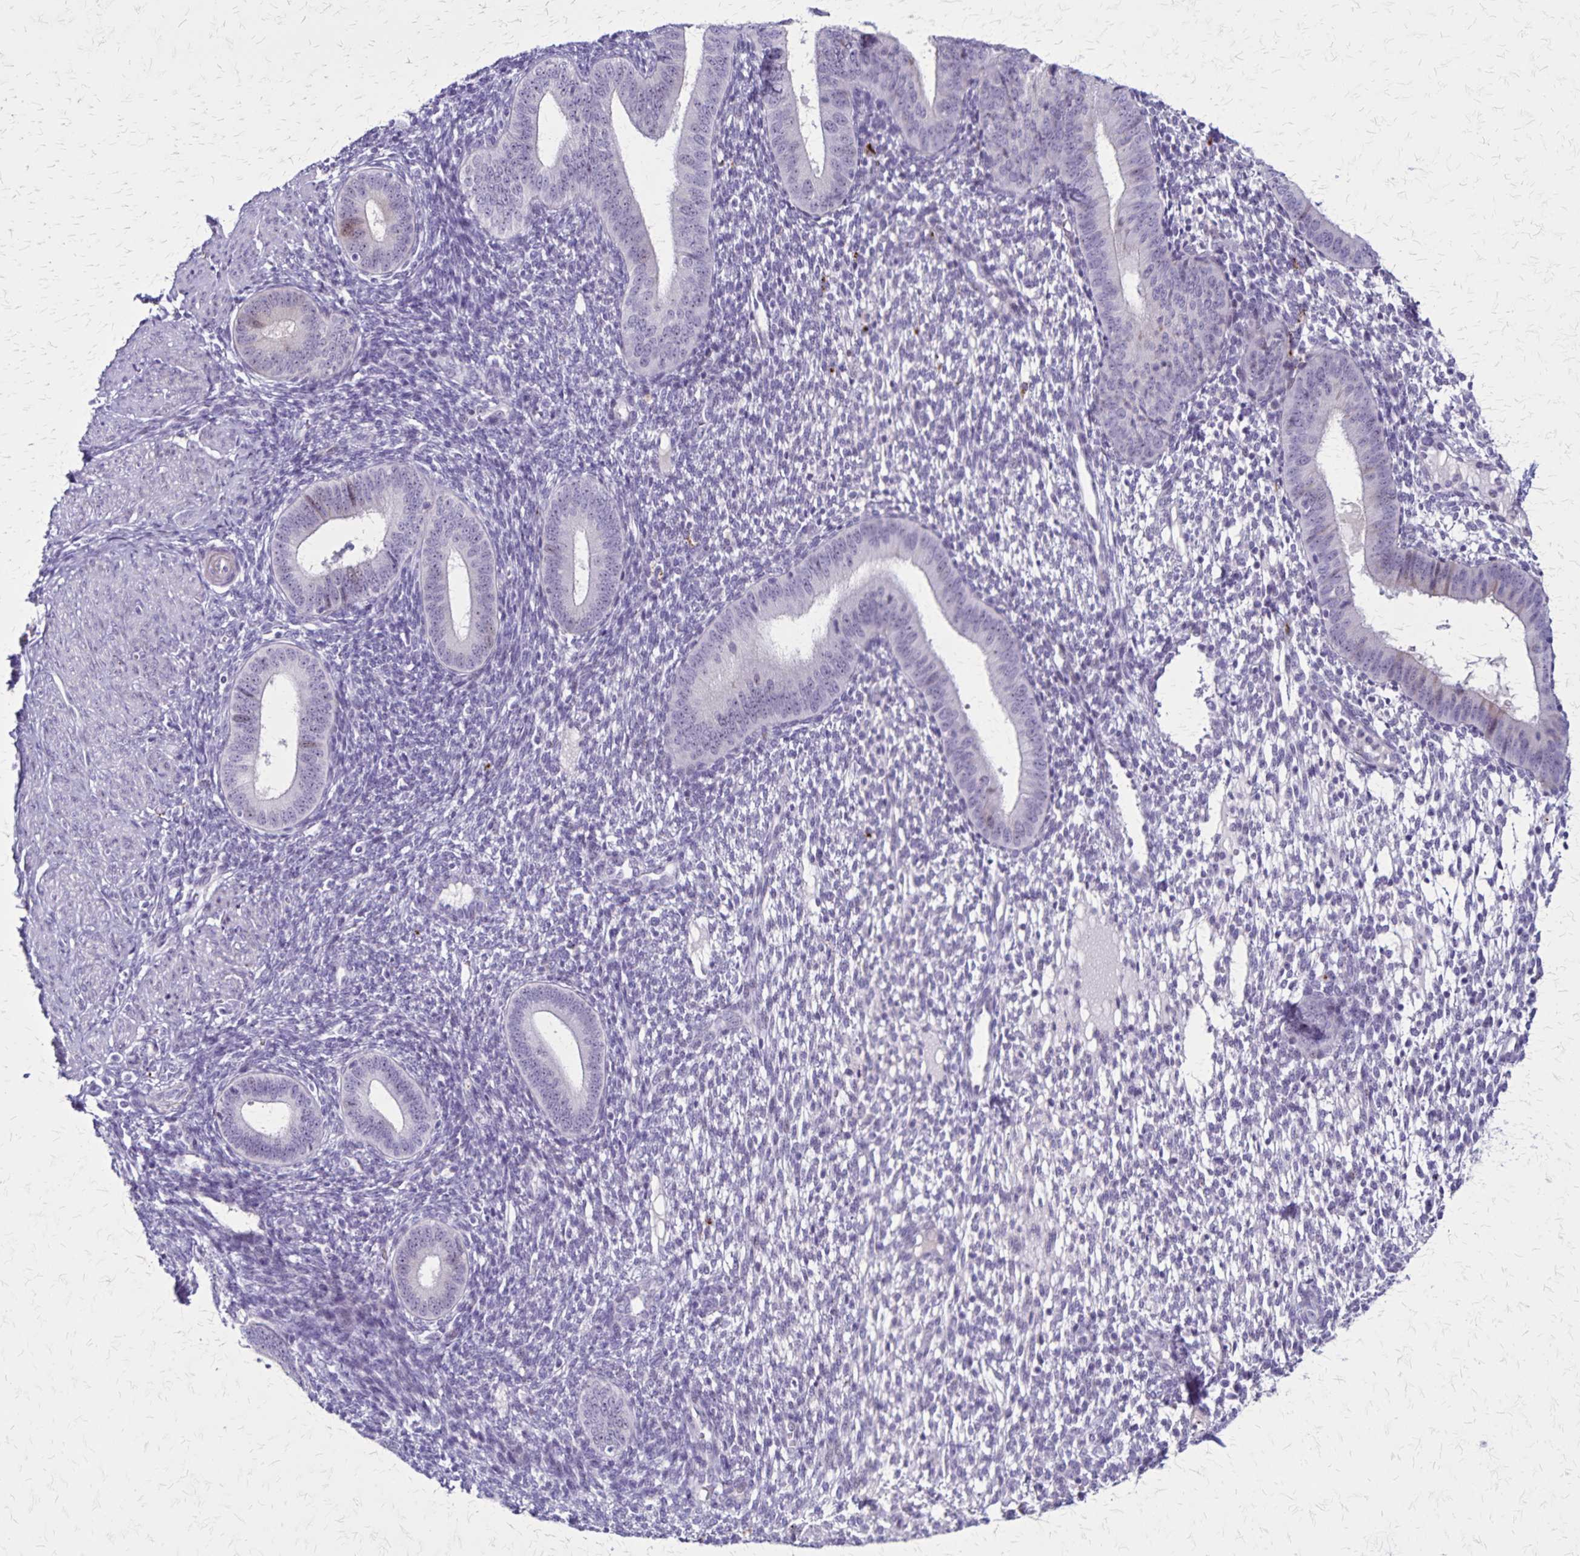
{"staining": {"intensity": "negative", "quantity": "none", "location": "none"}, "tissue": "endometrium", "cell_type": "Cells in endometrial stroma", "image_type": "normal", "snomed": [{"axis": "morphology", "description": "Normal tissue, NOS"}, {"axis": "topography", "description": "Endometrium"}], "caption": "High power microscopy image of an immunohistochemistry photomicrograph of unremarkable endometrium, revealing no significant expression in cells in endometrial stroma.", "gene": "OR51B5", "patient": {"sex": "female", "age": 40}}